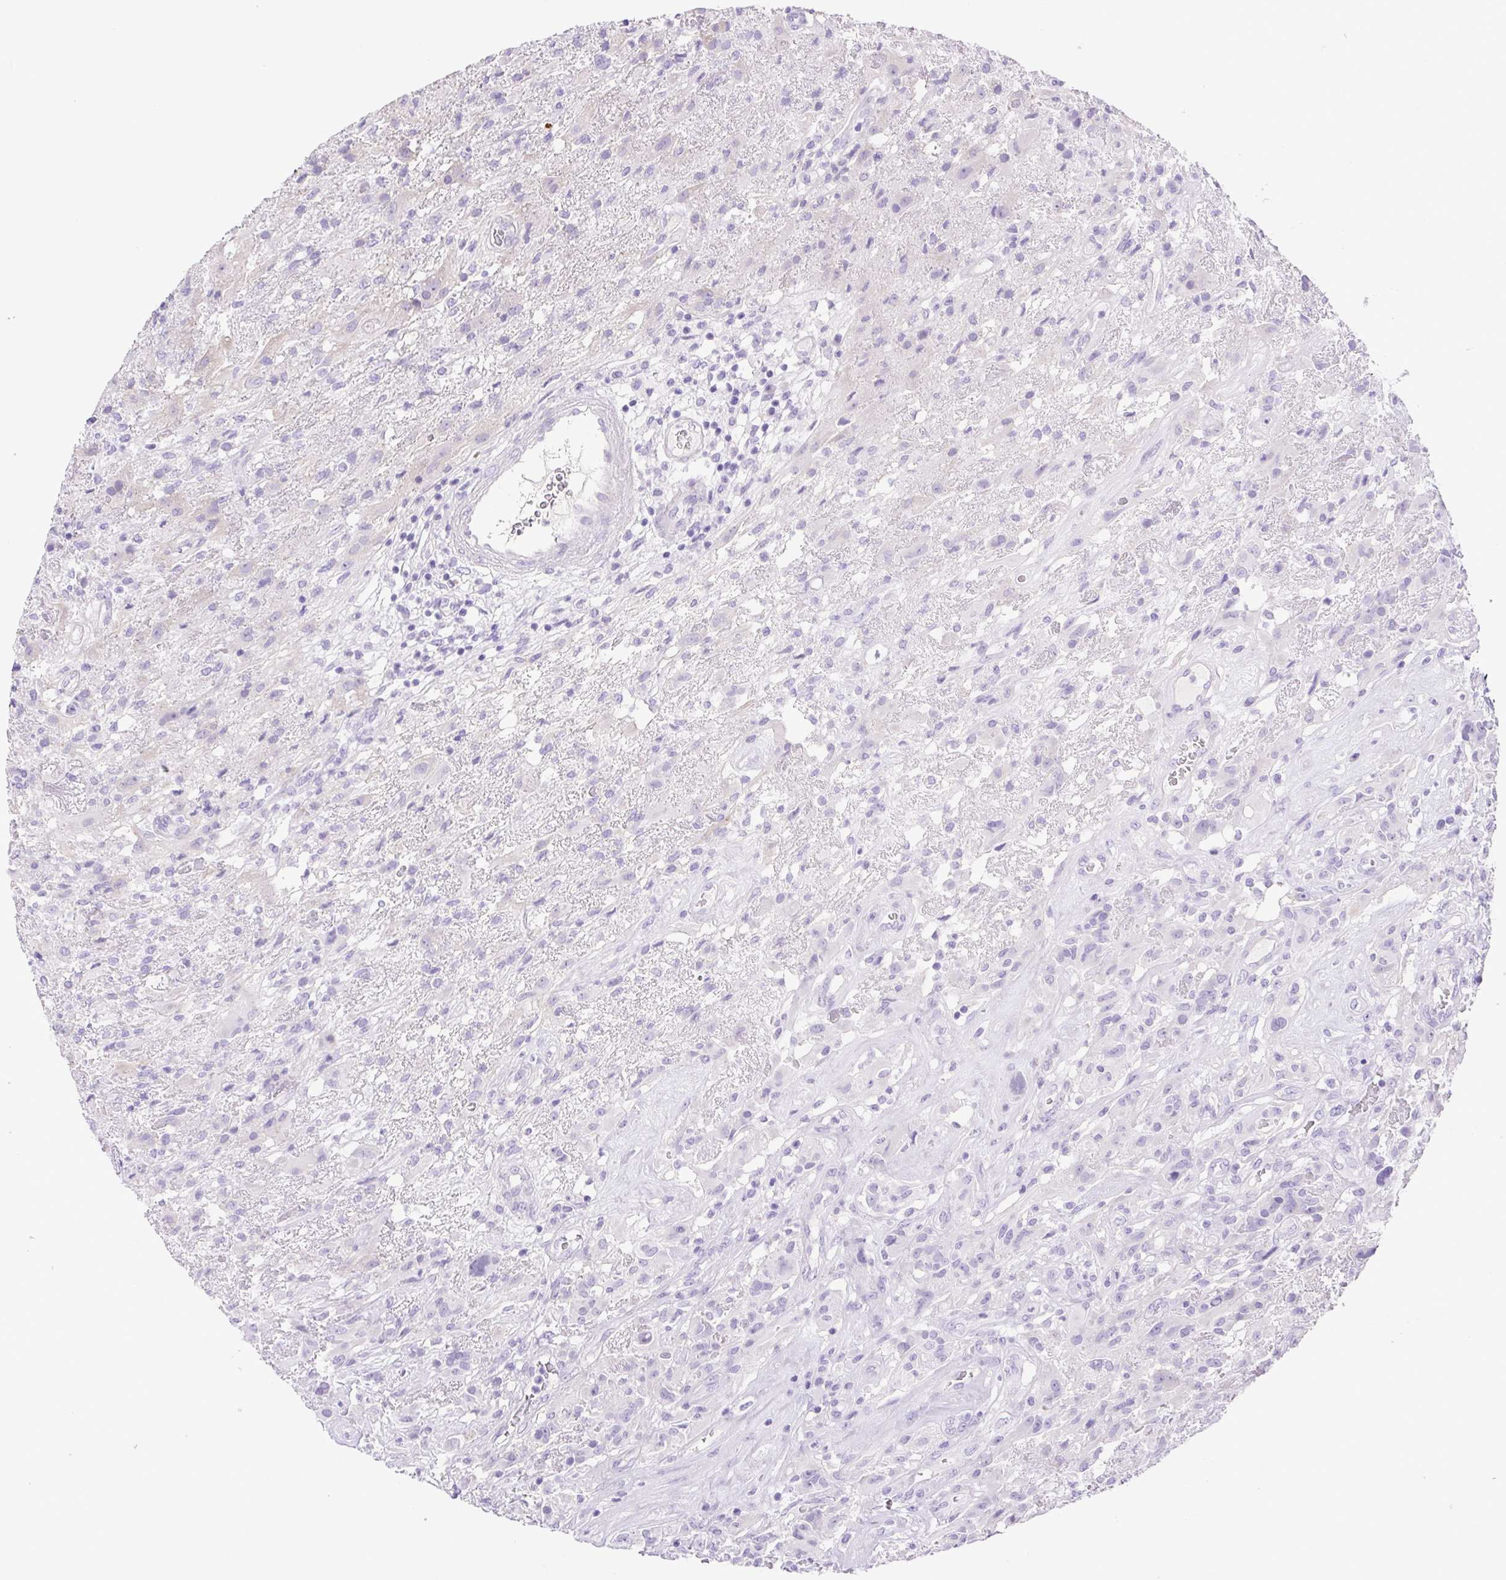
{"staining": {"intensity": "negative", "quantity": "none", "location": "none"}, "tissue": "glioma", "cell_type": "Tumor cells", "image_type": "cancer", "snomed": [{"axis": "morphology", "description": "Glioma, malignant, High grade"}, {"axis": "topography", "description": "Brain"}], "caption": "The photomicrograph demonstrates no significant staining in tumor cells of glioma. (Stains: DAB immunohistochemistry with hematoxylin counter stain, Microscopy: brightfield microscopy at high magnification).", "gene": "CDSN", "patient": {"sex": "male", "age": 46}}